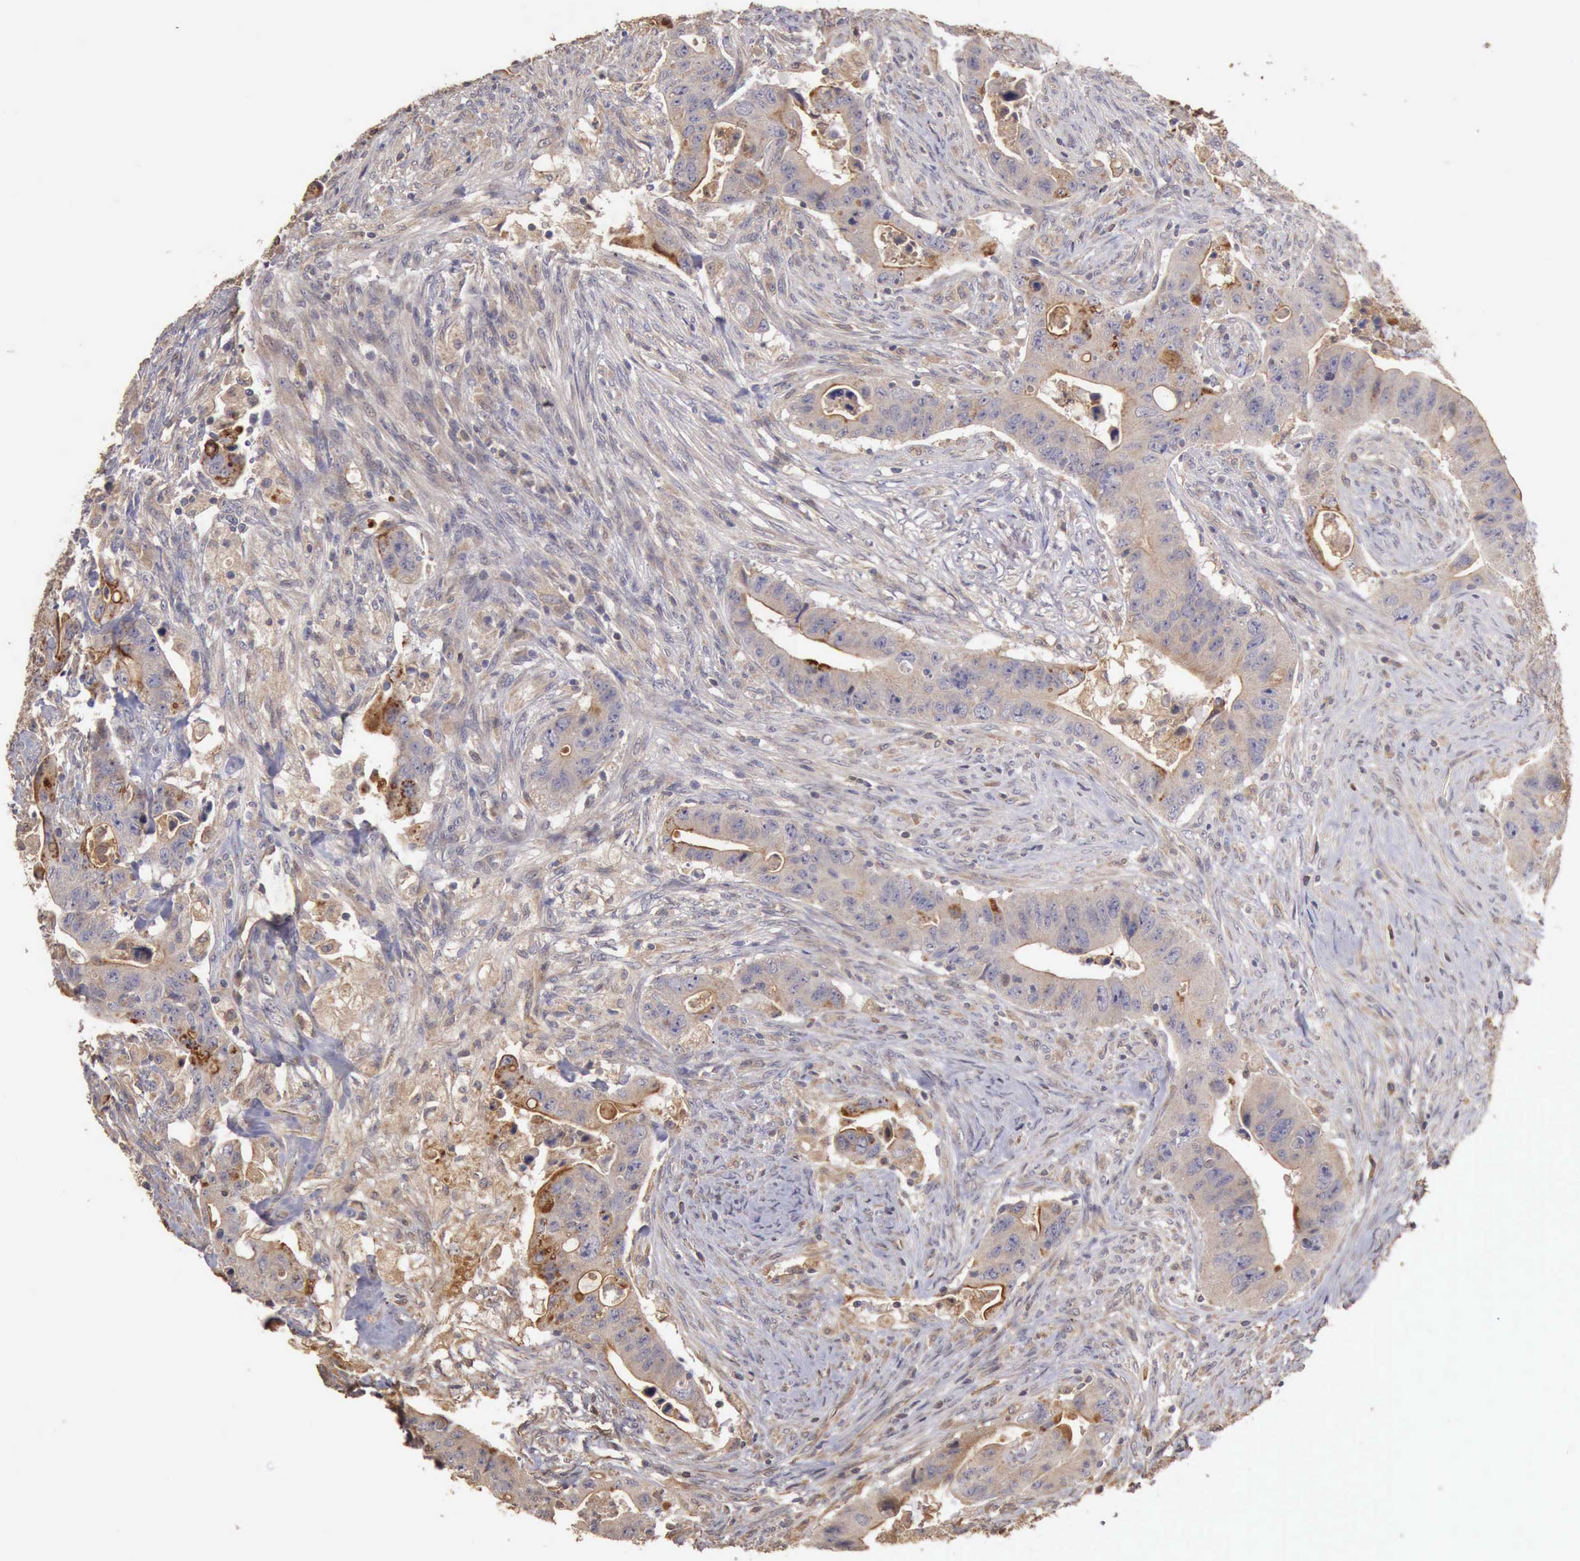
{"staining": {"intensity": "negative", "quantity": "none", "location": "none"}, "tissue": "colorectal cancer", "cell_type": "Tumor cells", "image_type": "cancer", "snomed": [{"axis": "morphology", "description": "Adenocarcinoma, NOS"}, {"axis": "topography", "description": "Rectum"}], "caption": "High magnification brightfield microscopy of adenocarcinoma (colorectal) stained with DAB (3,3'-diaminobenzidine) (brown) and counterstained with hematoxylin (blue): tumor cells show no significant staining. (DAB (3,3'-diaminobenzidine) immunohistochemistry with hematoxylin counter stain).", "gene": "BMX", "patient": {"sex": "female", "age": 71}}